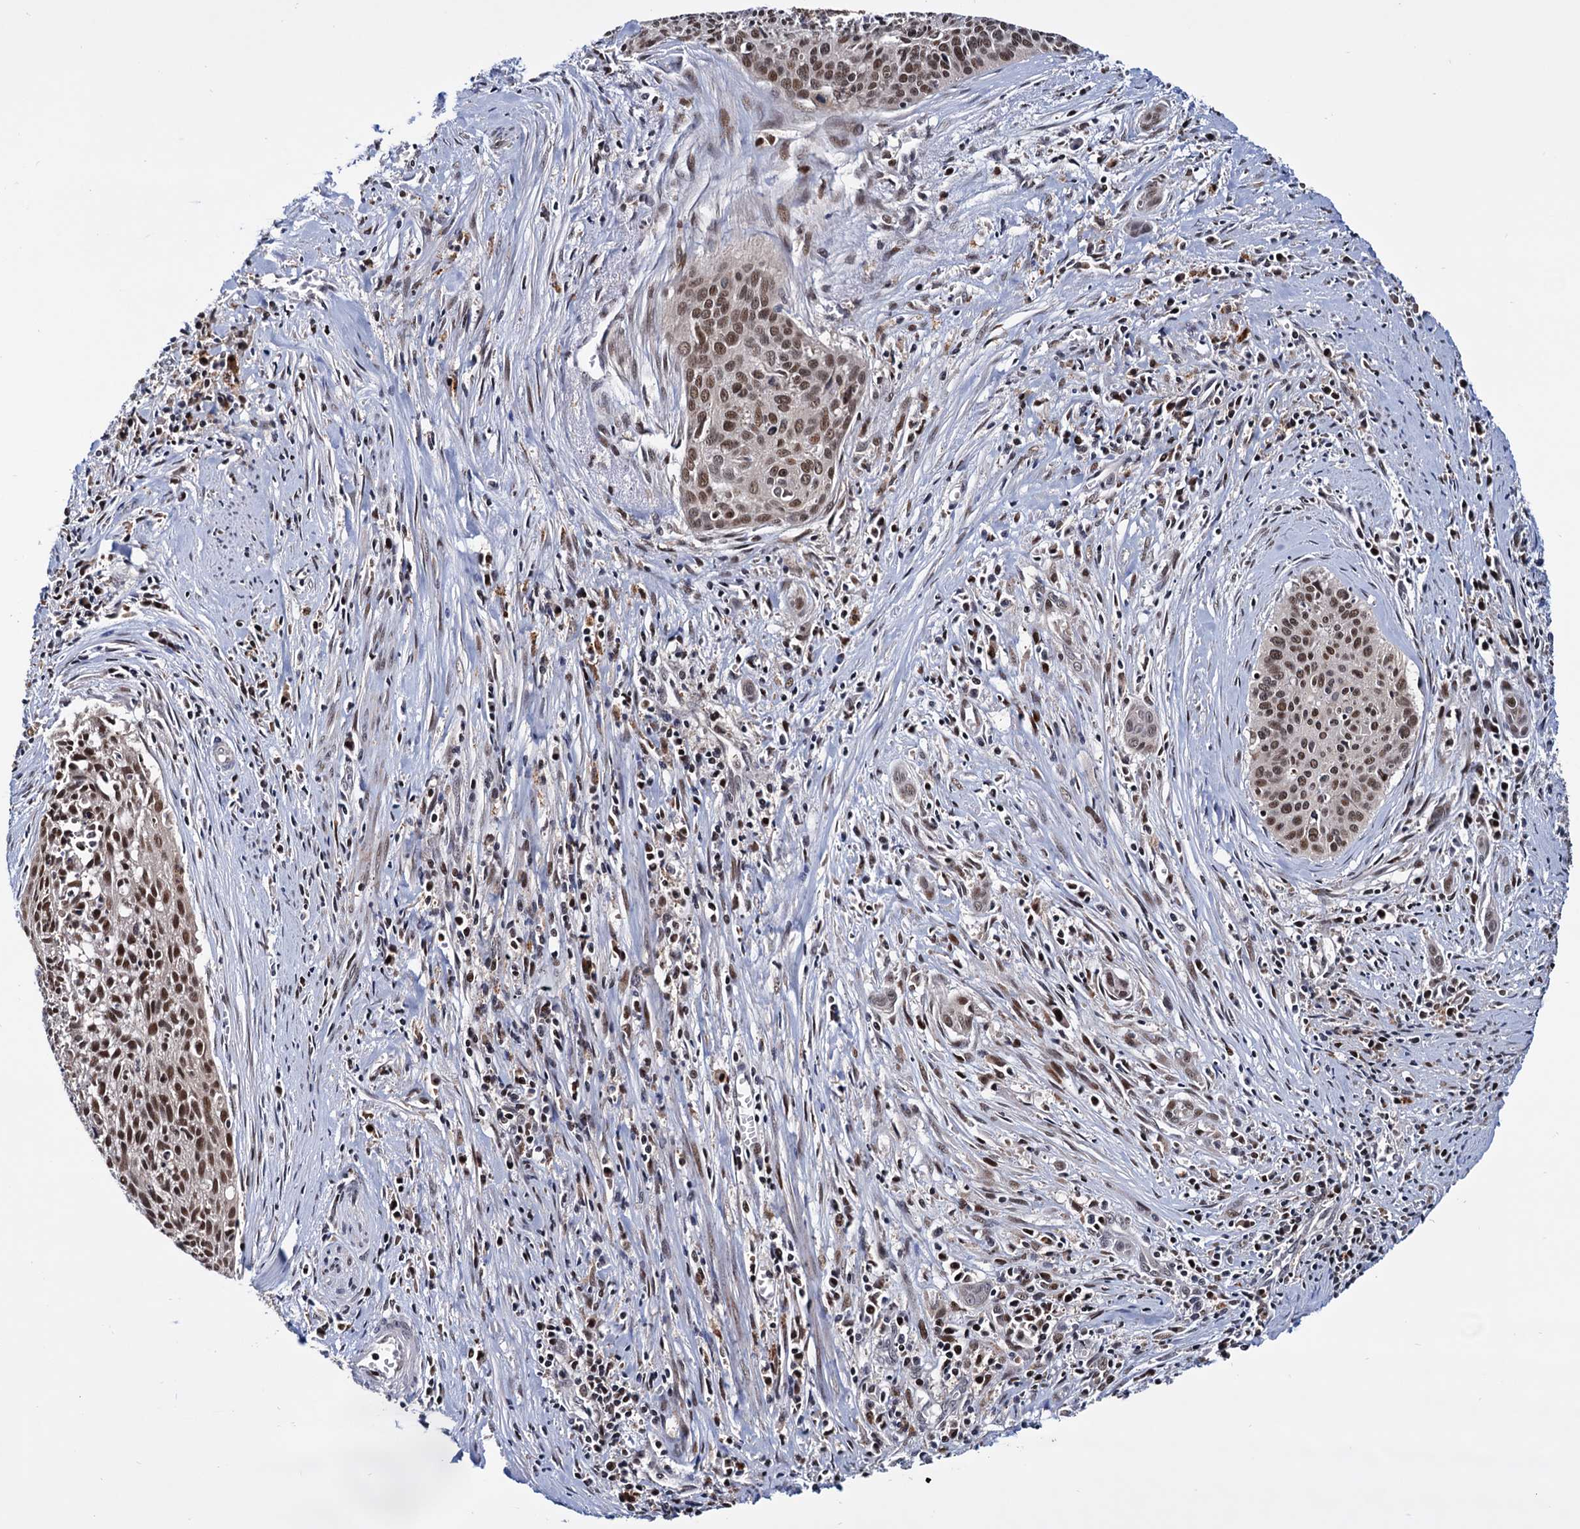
{"staining": {"intensity": "moderate", "quantity": ">75%", "location": "nuclear"}, "tissue": "cervical cancer", "cell_type": "Tumor cells", "image_type": "cancer", "snomed": [{"axis": "morphology", "description": "Squamous cell carcinoma, NOS"}, {"axis": "topography", "description": "Cervix"}], "caption": "Immunohistochemistry of squamous cell carcinoma (cervical) displays medium levels of moderate nuclear expression in approximately >75% of tumor cells. The protein is shown in brown color, while the nuclei are stained blue.", "gene": "RNASEH2B", "patient": {"sex": "female", "age": 55}}